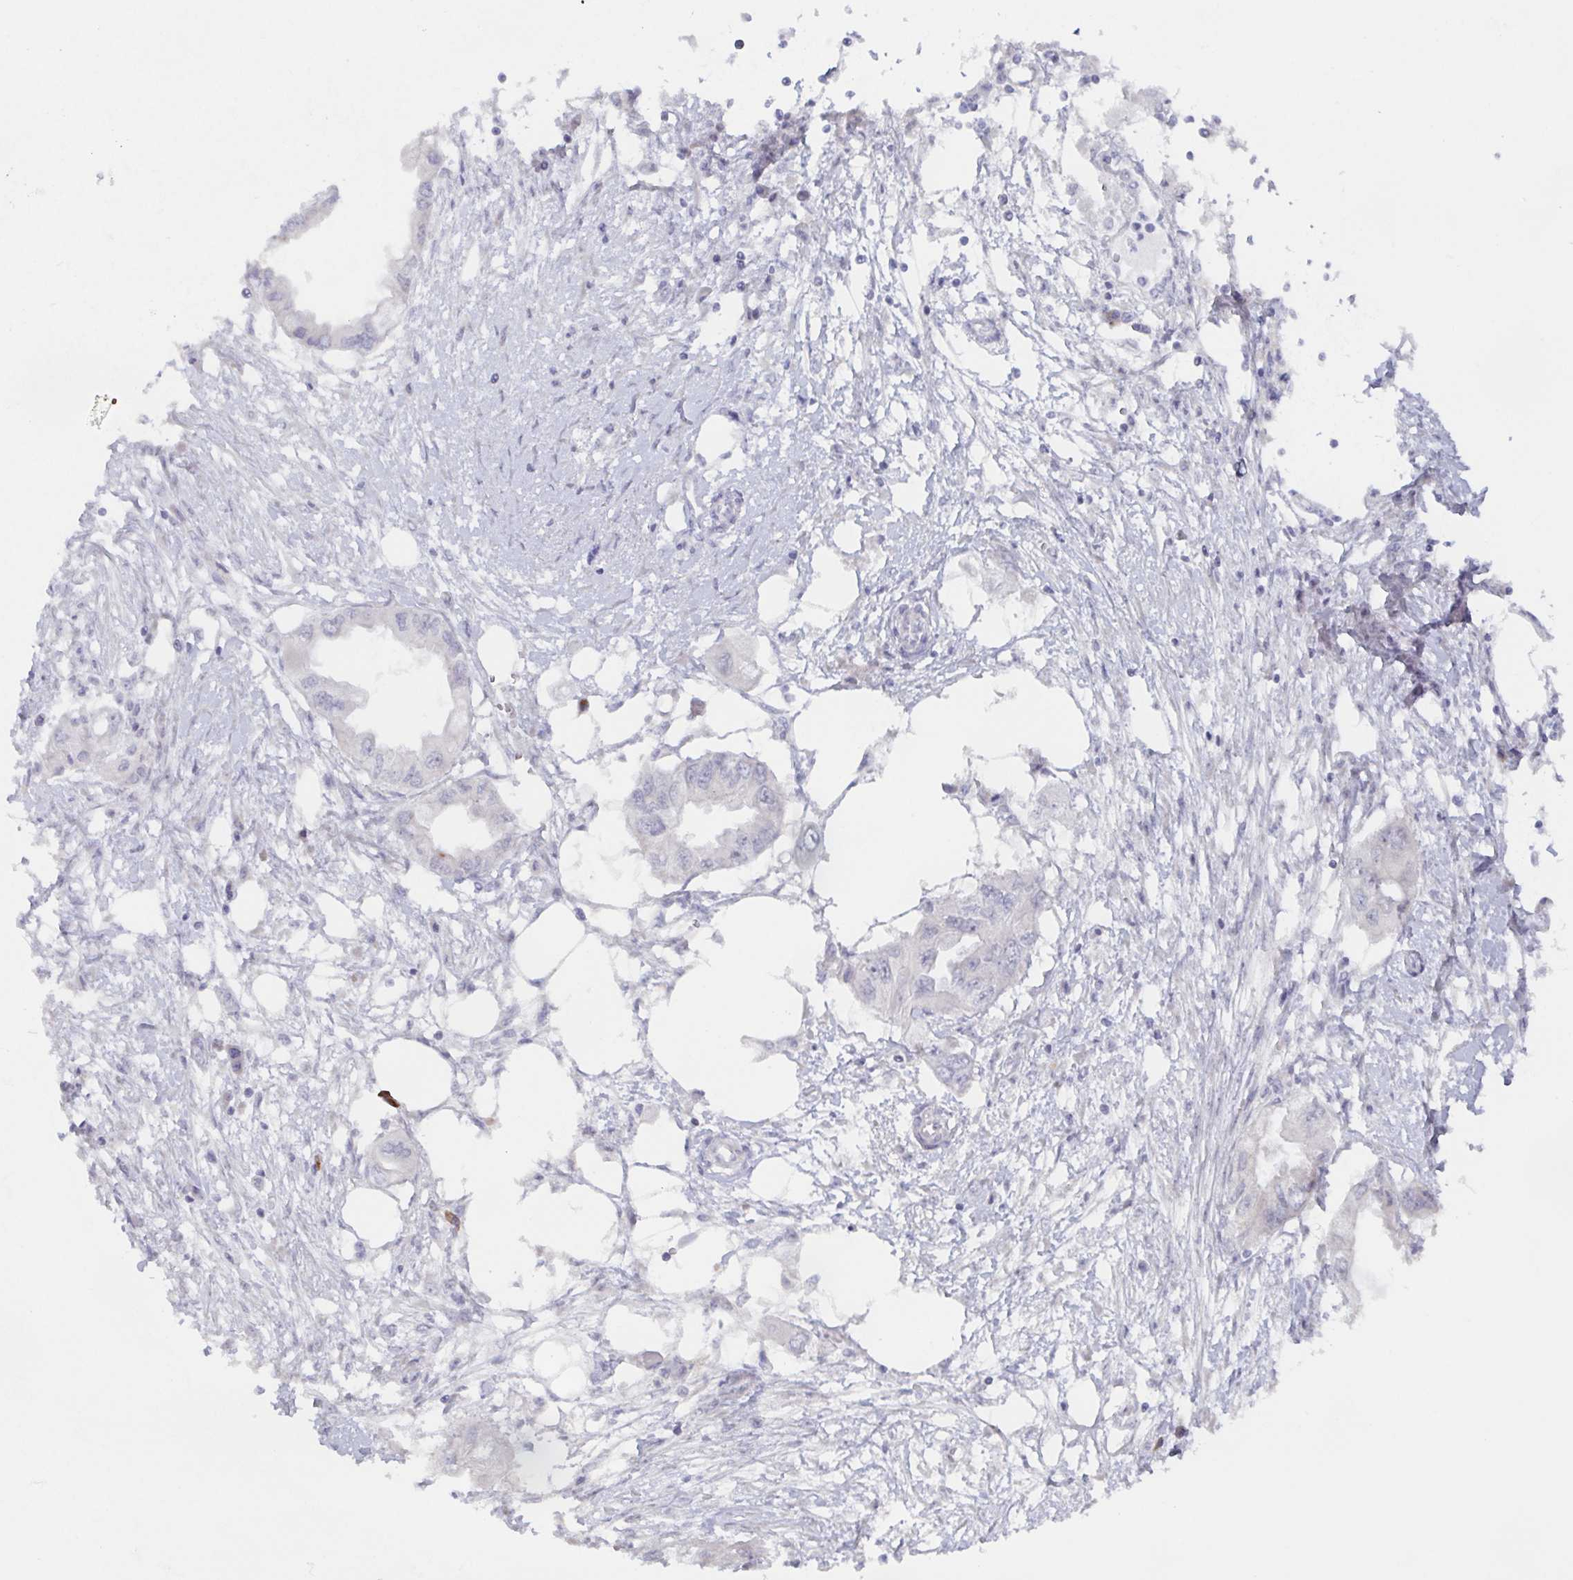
{"staining": {"intensity": "negative", "quantity": "none", "location": "none"}, "tissue": "endometrial cancer", "cell_type": "Tumor cells", "image_type": "cancer", "snomed": [{"axis": "morphology", "description": "Adenocarcinoma, NOS"}, {"axis": "morphology", "description": "Adenocarcinoma, metastatic, NOS"}, {"axis": "topography", "description": "Adipose tissue"}, {"axis": "topography", "description": "Endometrium"}], "caption": "Micrograph shows no protein positivity in tumor cells of endometrial metastatic adenocarcinoma tissue. (Stains: DAB (3,3'-diaminobenzidine) immunohistochemistry with hematoxylin counter stain, Microscopy: brightfield microscopy at high magnification).", "gene": "POU2F3", "patient": {"sex": "female", "age": 67}}